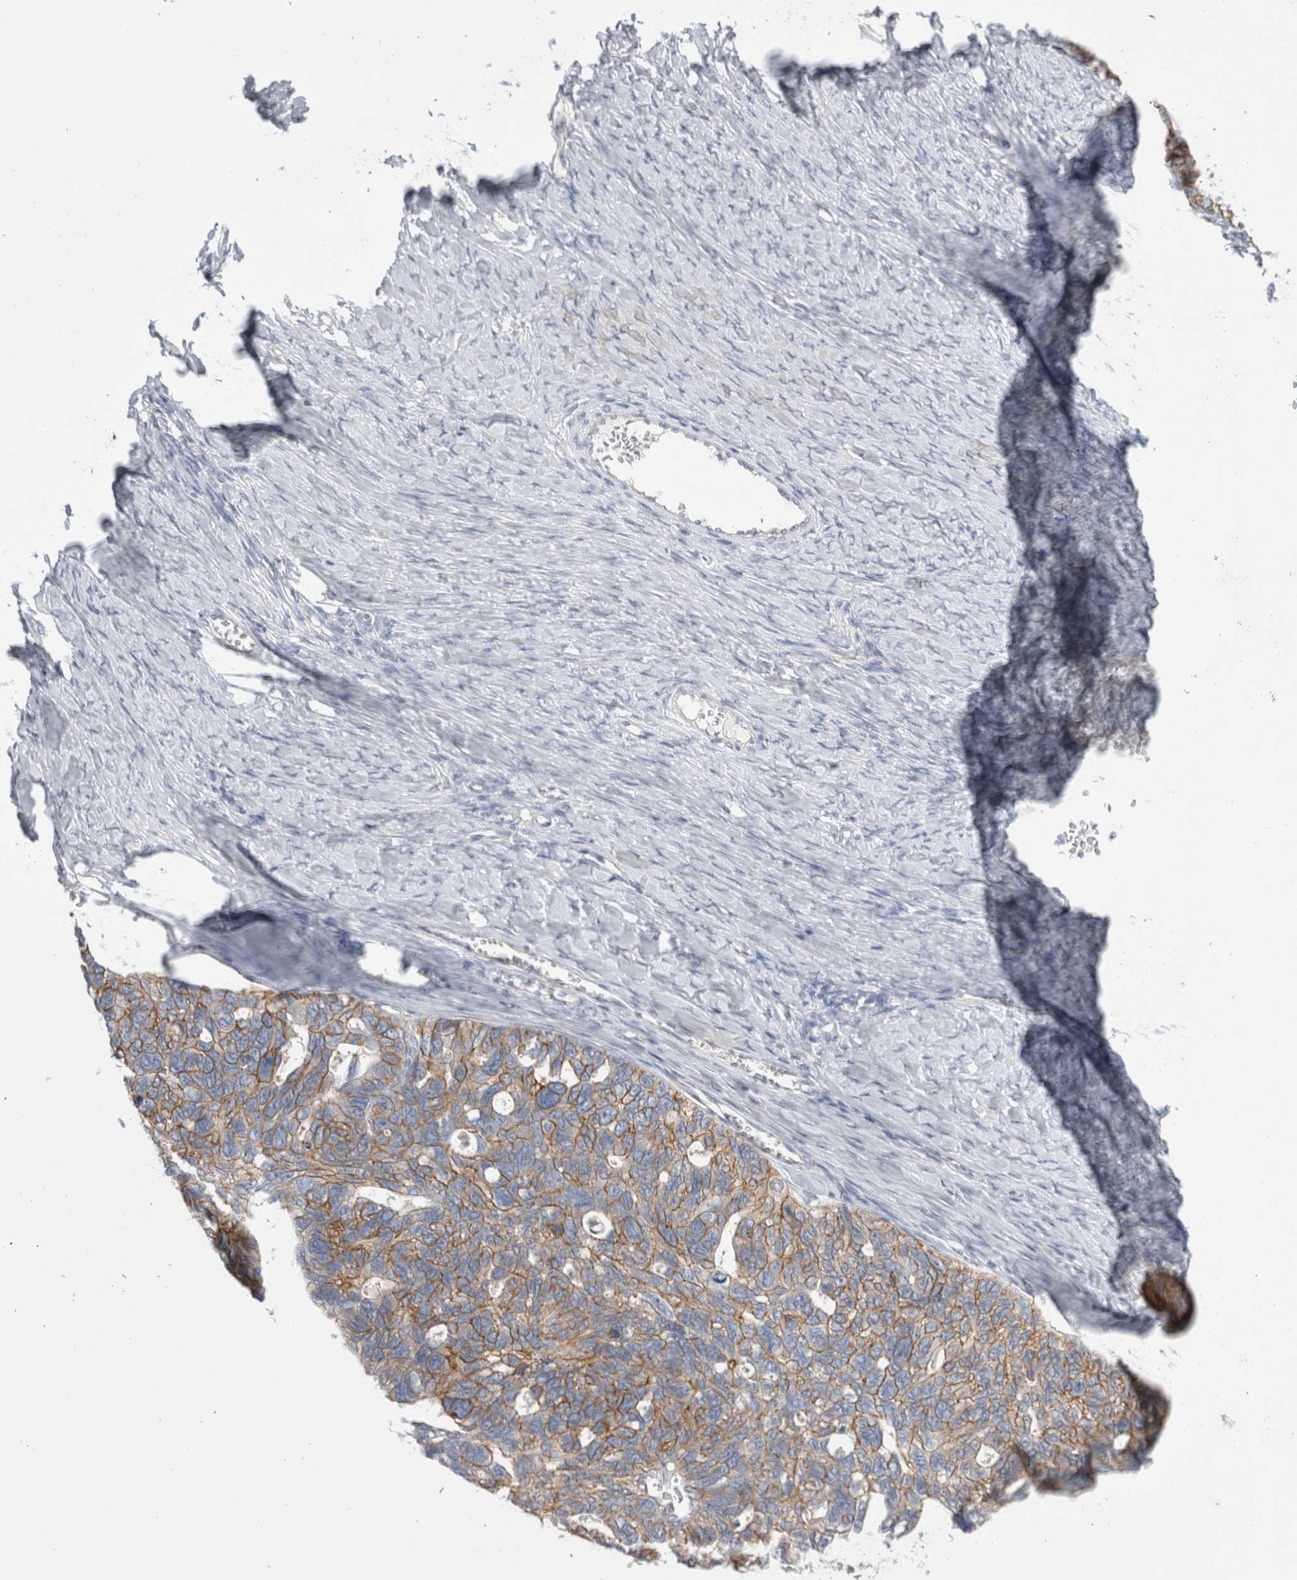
{"staining": {"intensity": "moderate", "quantity": ">75%", "location": "cytoplasmic/membranous"}, "tissue": "ovarian cancer", "cell_type": "Tumor cells", "image_type": "cancer", "snomed": [{"axis": "morphology", "description": "Cystadenocarcinoma, serous, NOS"}, {"axis": "topography", "description": "Ovary"}], "caption": "About >75% of tumor cells in ovarian serous cystadenocarcinoma show moderate cytoplasmic/membranous protein expression as visualized by brown immunohistochemical staining.", "gene": "VANGL1", "patient": {"sex": "female", "age": 79}}